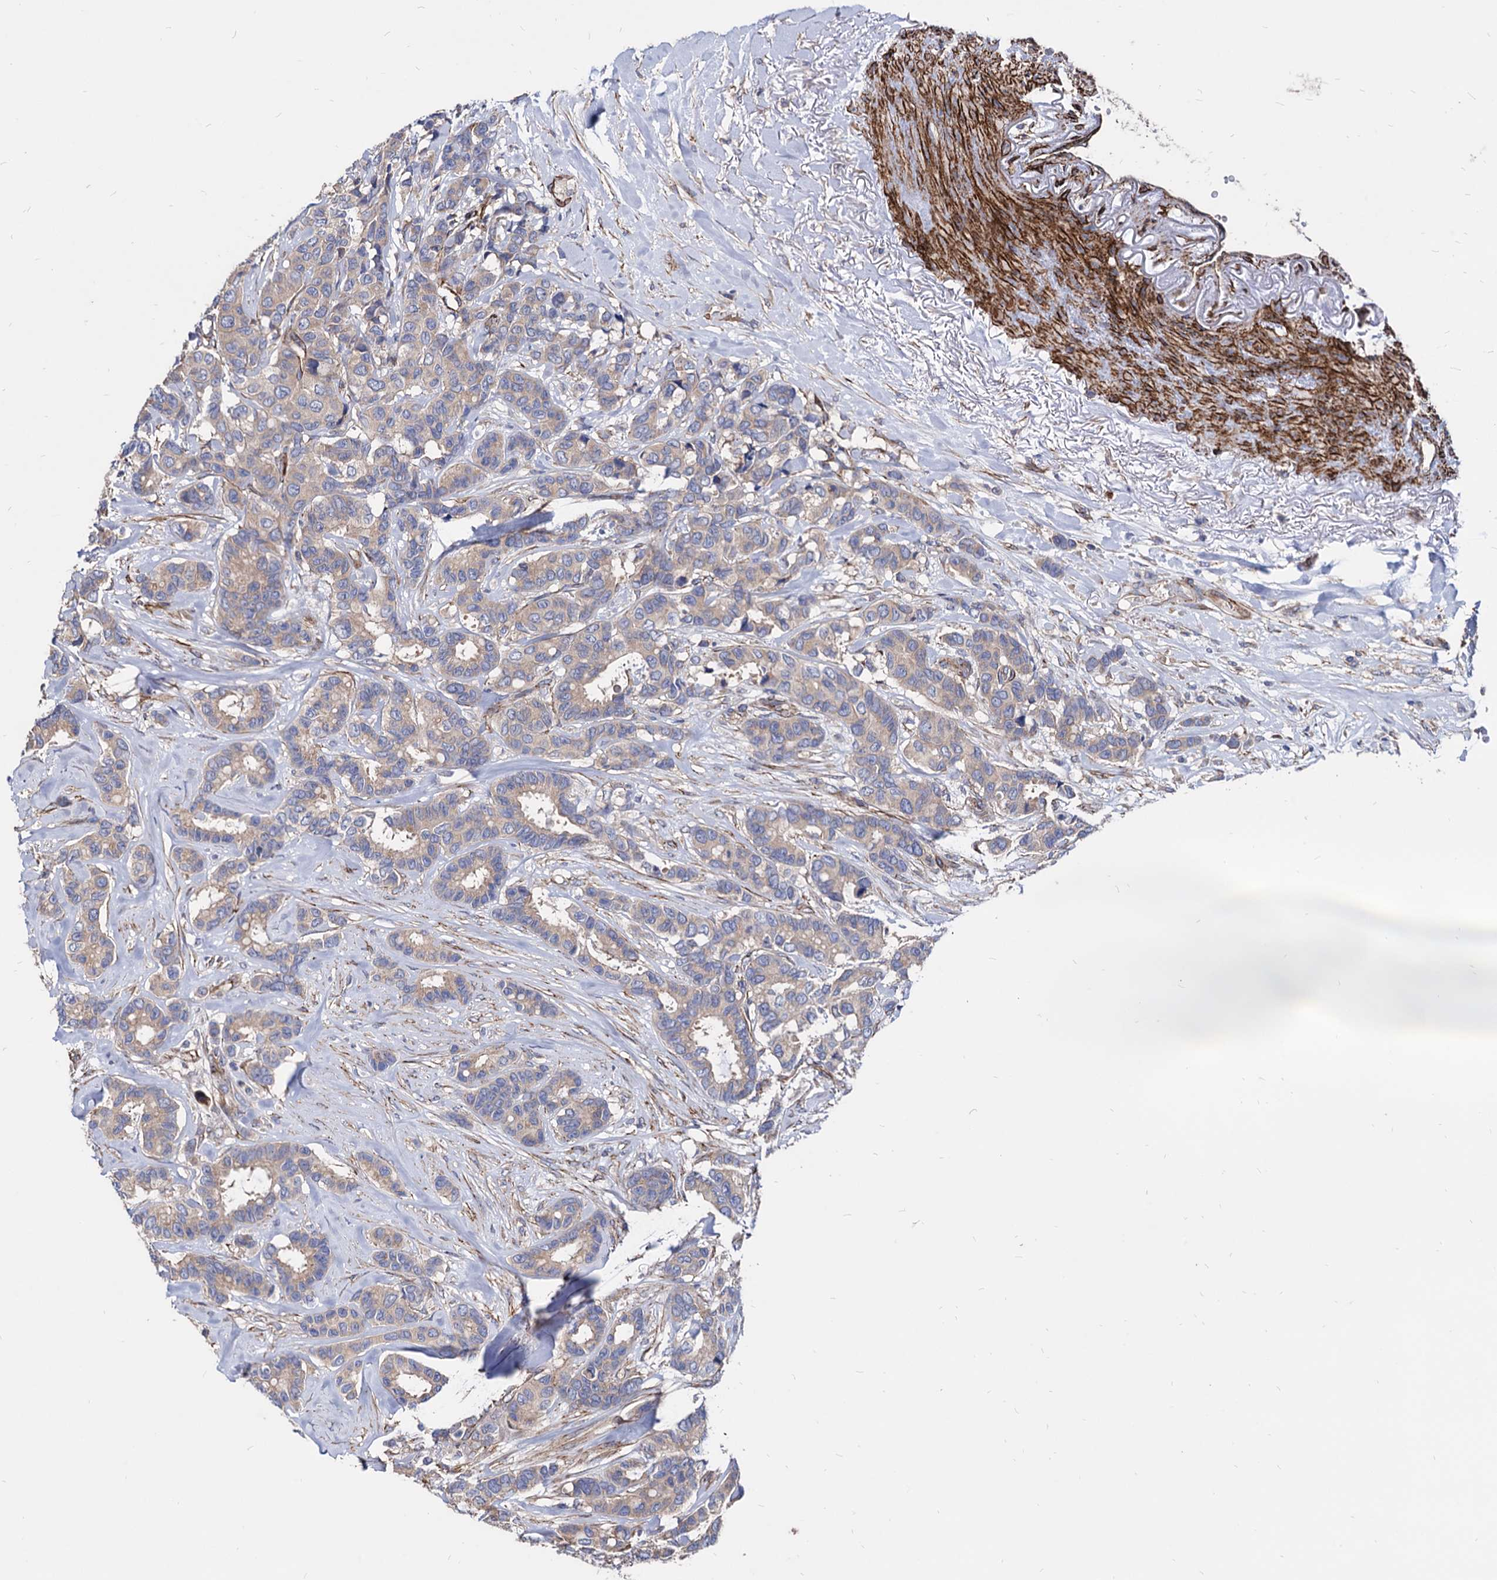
{"staining": {"intensity": "weak", "quantity": "<25%", "location": "cytoplasmic/membranous"}, "tissue": "breast cancer", "cell_type": "Tumor cells", "image_type": "cancer", "snomed": [{"axis": "morphology", "description": "Duct carcinoma"}, {"axis": "topography", "description": "Breast"}], "caption": "Tumor cells are negative for brown protein staining in breast cancer.", "gene": "WDR11", "patient": {"sex": "female", "age": 87}}